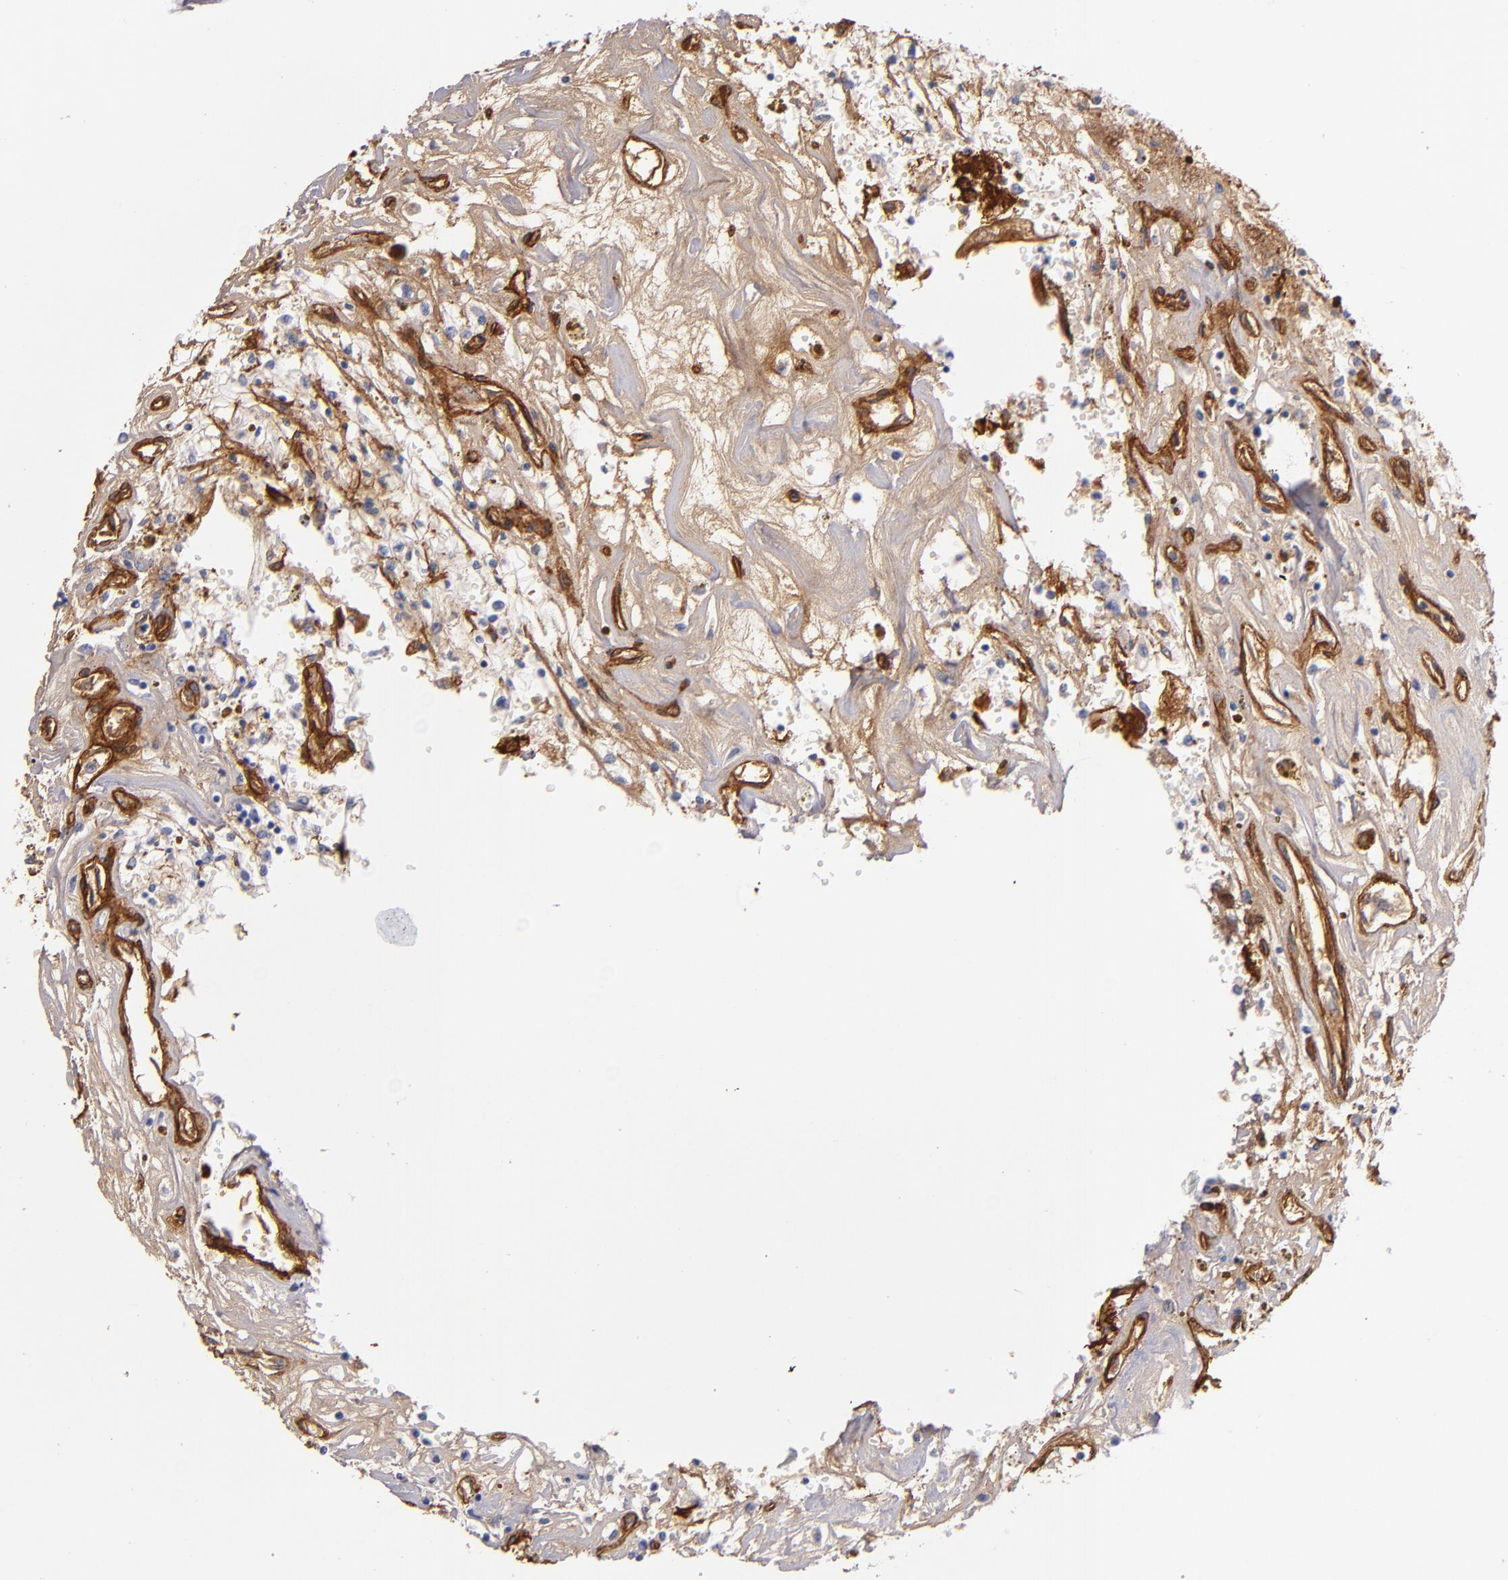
{"staining": {"intensity": "negative", "quantity": "none", "location": "none"}, "tissue": "renal cancer", "cell_type": "Tumor cells", "image_type": "cancer", "snomed": [{"axis": "morphology", "description": "Adenocarcinoma, NOS"}, {"axis": "topography", "description": "Kidney"}], "caption": "Adenocarcinoma (renal) stained for a protein using immunohistochemistry (IHC) shows no positivity tumor cells.", "gene": "LAMC1", "patient": {"sex": "male", "age": 78}}